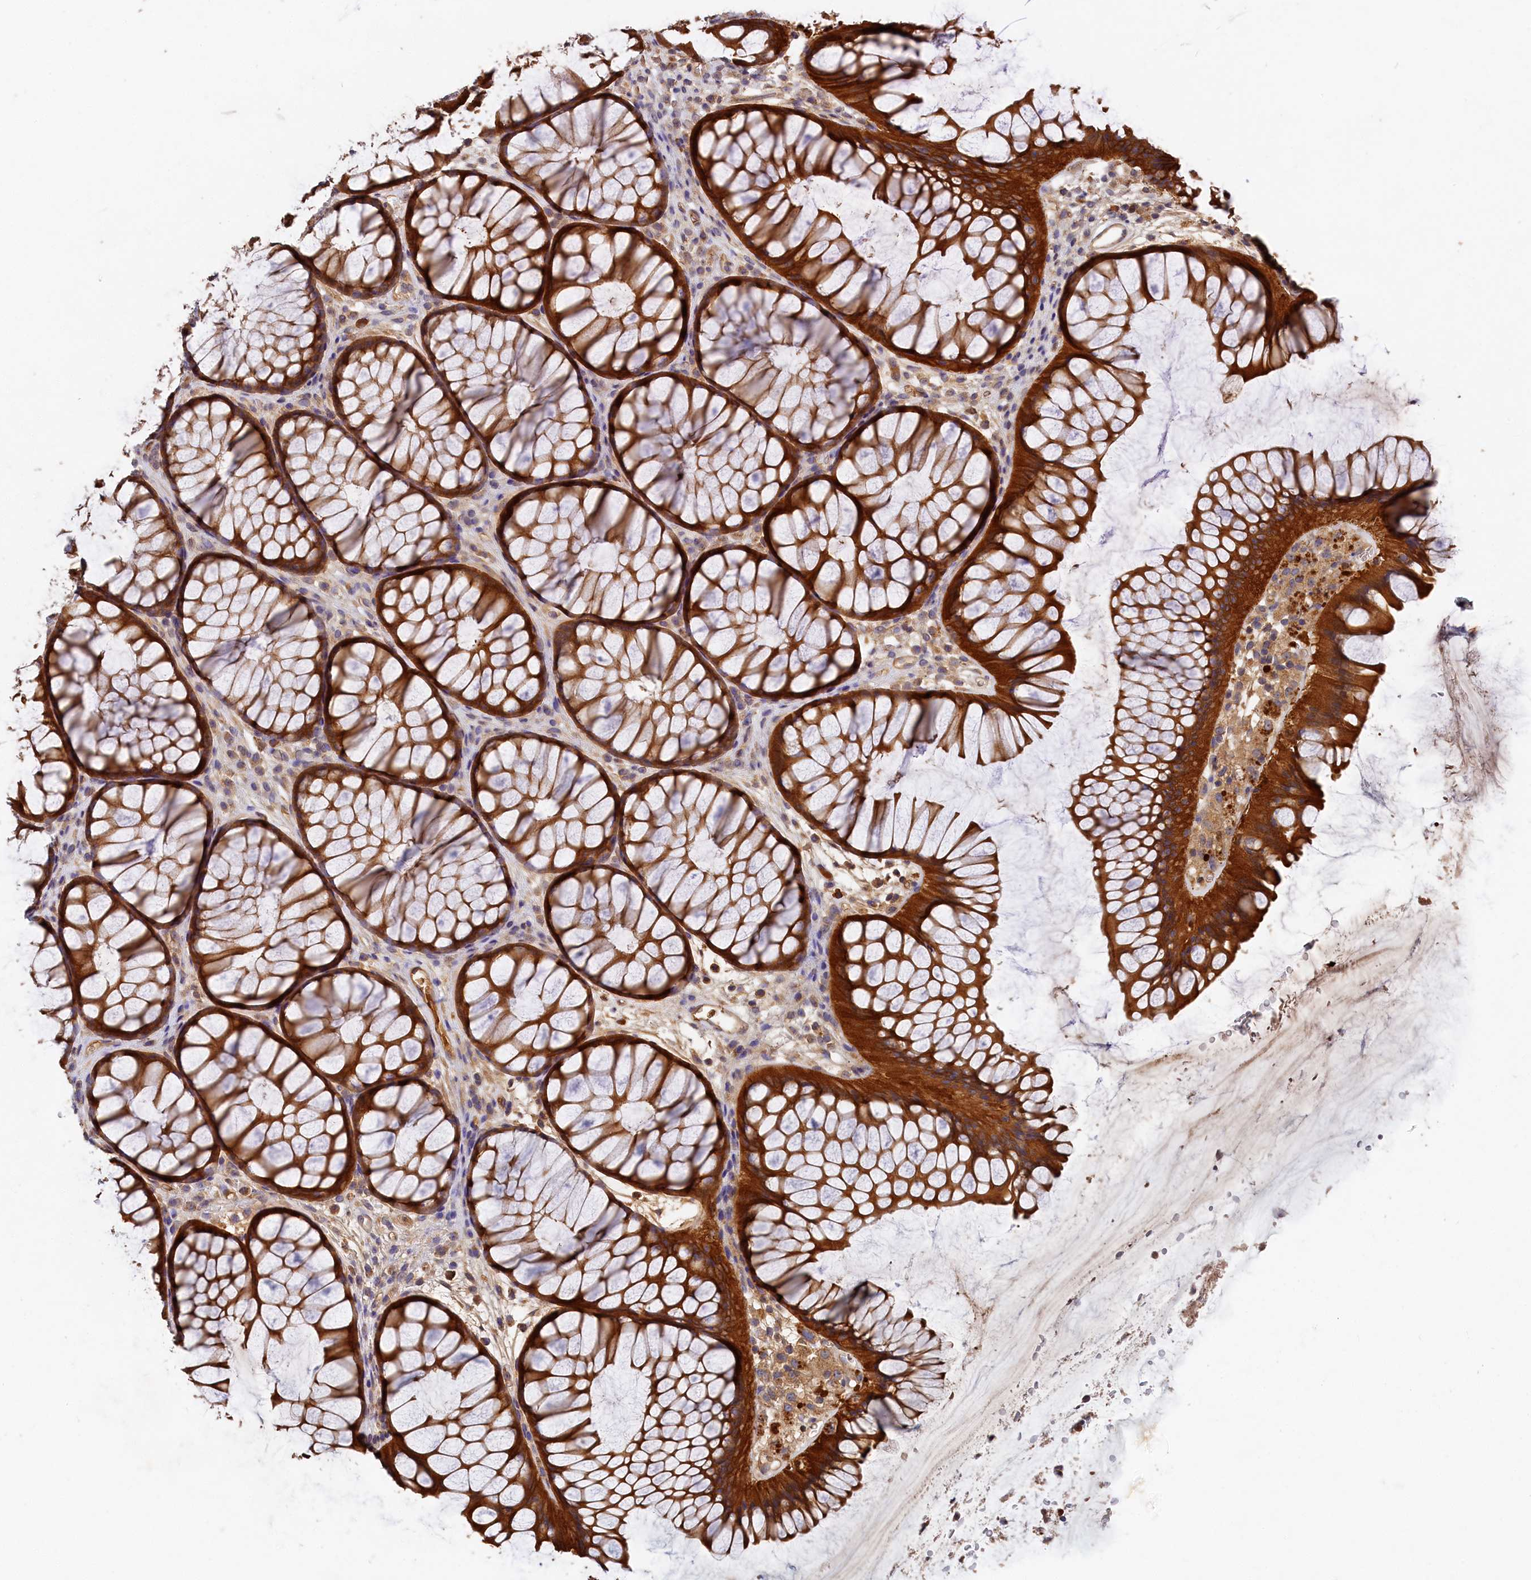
{"staining": {"intensity": "moderate", "quantity": ">75%", "location": "cytoplasmic/membranous"}, "tissue": "colon", "cell_type": "Endothelial cells", "image_type": "normal", "snomed": [{"axis": "morphology", "description": "Normal tissue, NOS"}, {"axis": "topography", "description": "Colon"}], "caption": "Moderate cytoplasmic/membranous positivity is present in approximately >75% of endothelial cells in benign colon. Immunohistochemistry stains the protein of interest in brown and the nuclei are stained blue.", "gene": "DHRS11", "patient": {"sex": "female", "age": 82}}